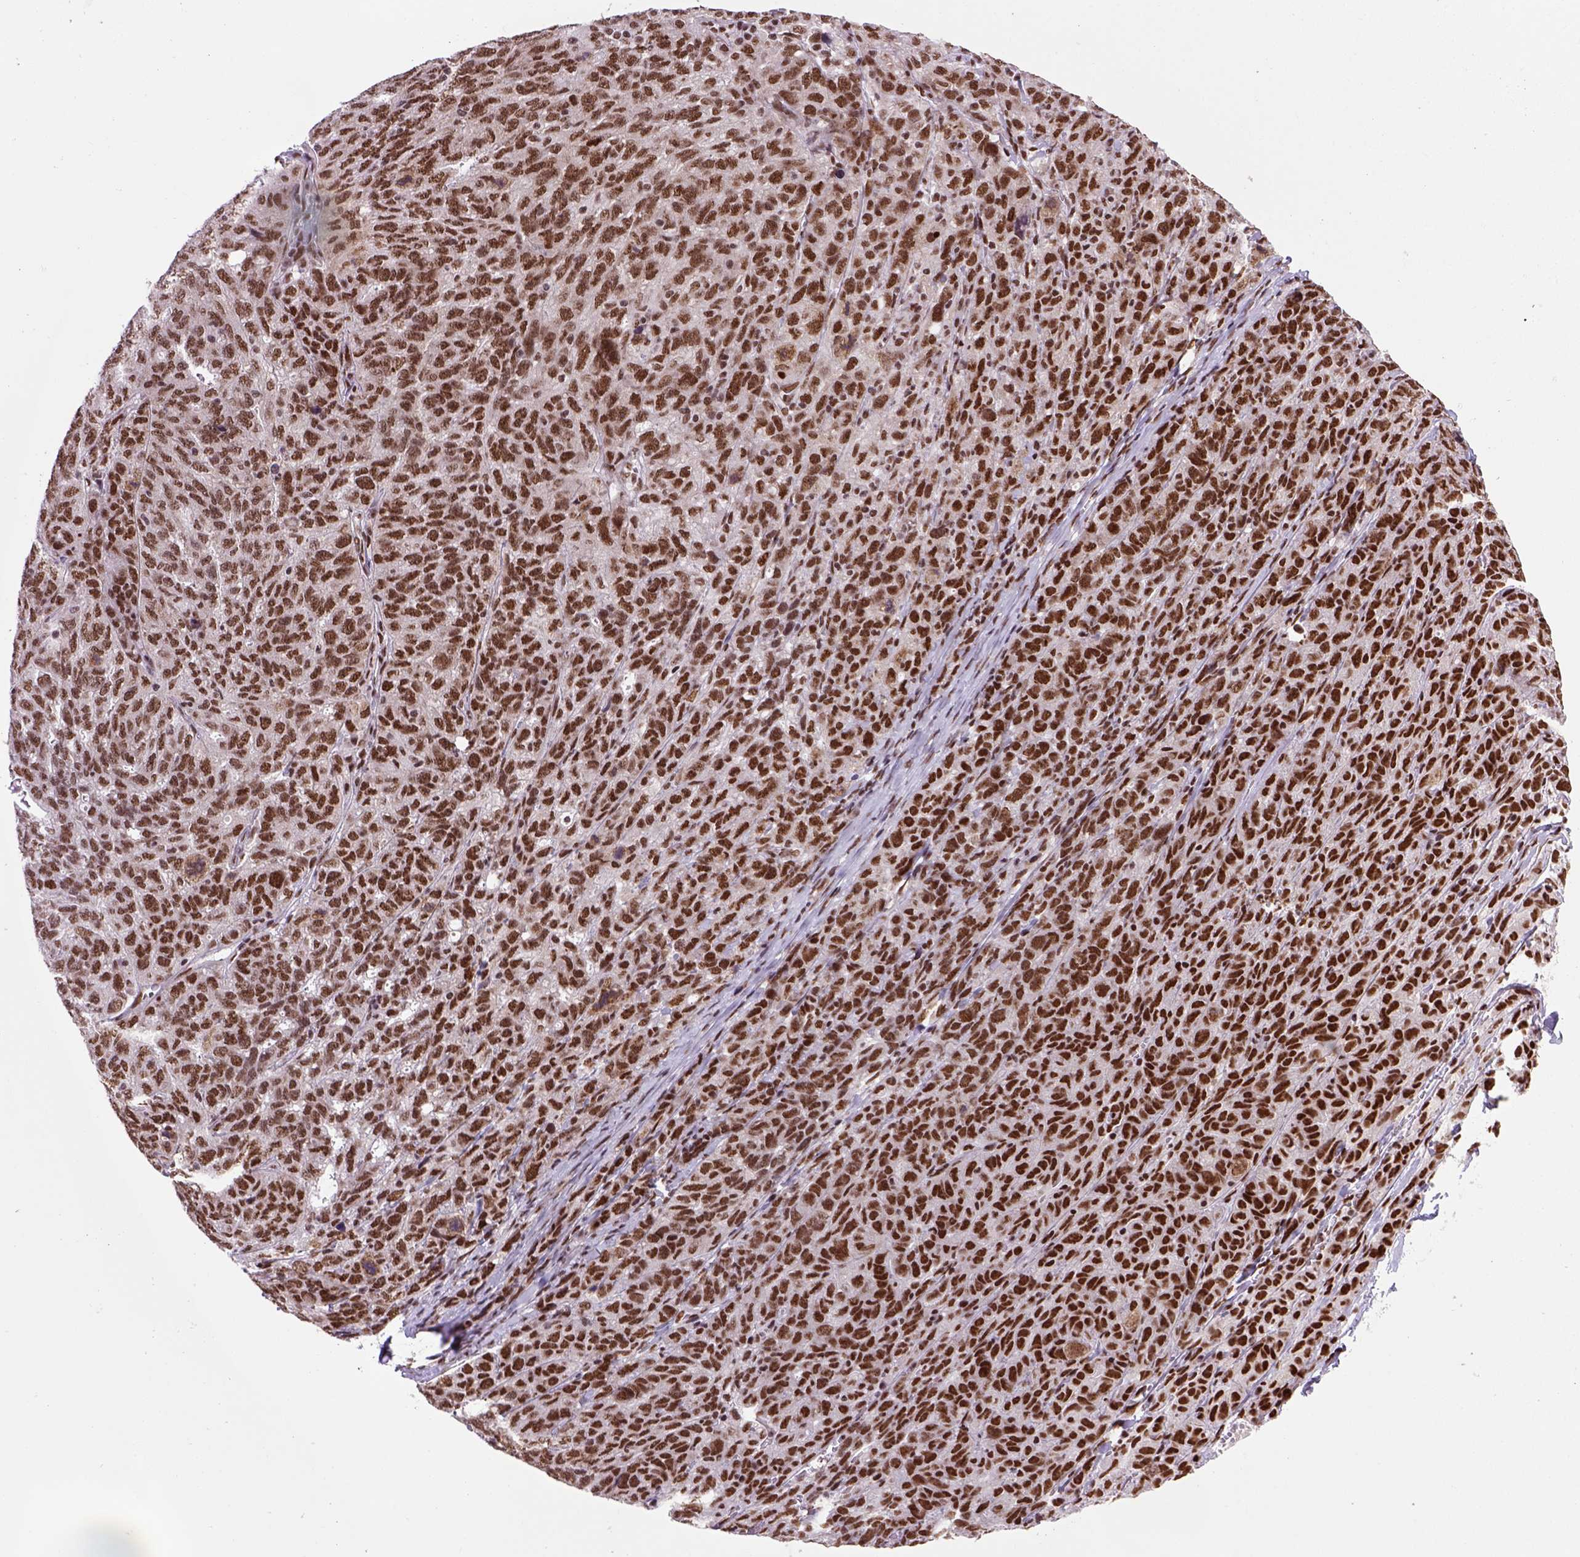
{"staining": {"intensity": "moderate", "quantity": ">75%", "location": "nuclear"}, "tissue": "ovarian cancer", "cell_type": "Tumor cells", "image_type": "cancer", "snomed": [{"axis": "morphology", "description": "Cystadenocarcinoma, serous, NOS"}, {"axis": "topography", "description": "Ovary"}], "caption": "Immunohistochemical staining of human ovarian cancer displays moderate nuclear protein positivity in about >75% of tumor cells.", "gene": "NSMCE2", "patient": {"sex": "female", "age": 71}}